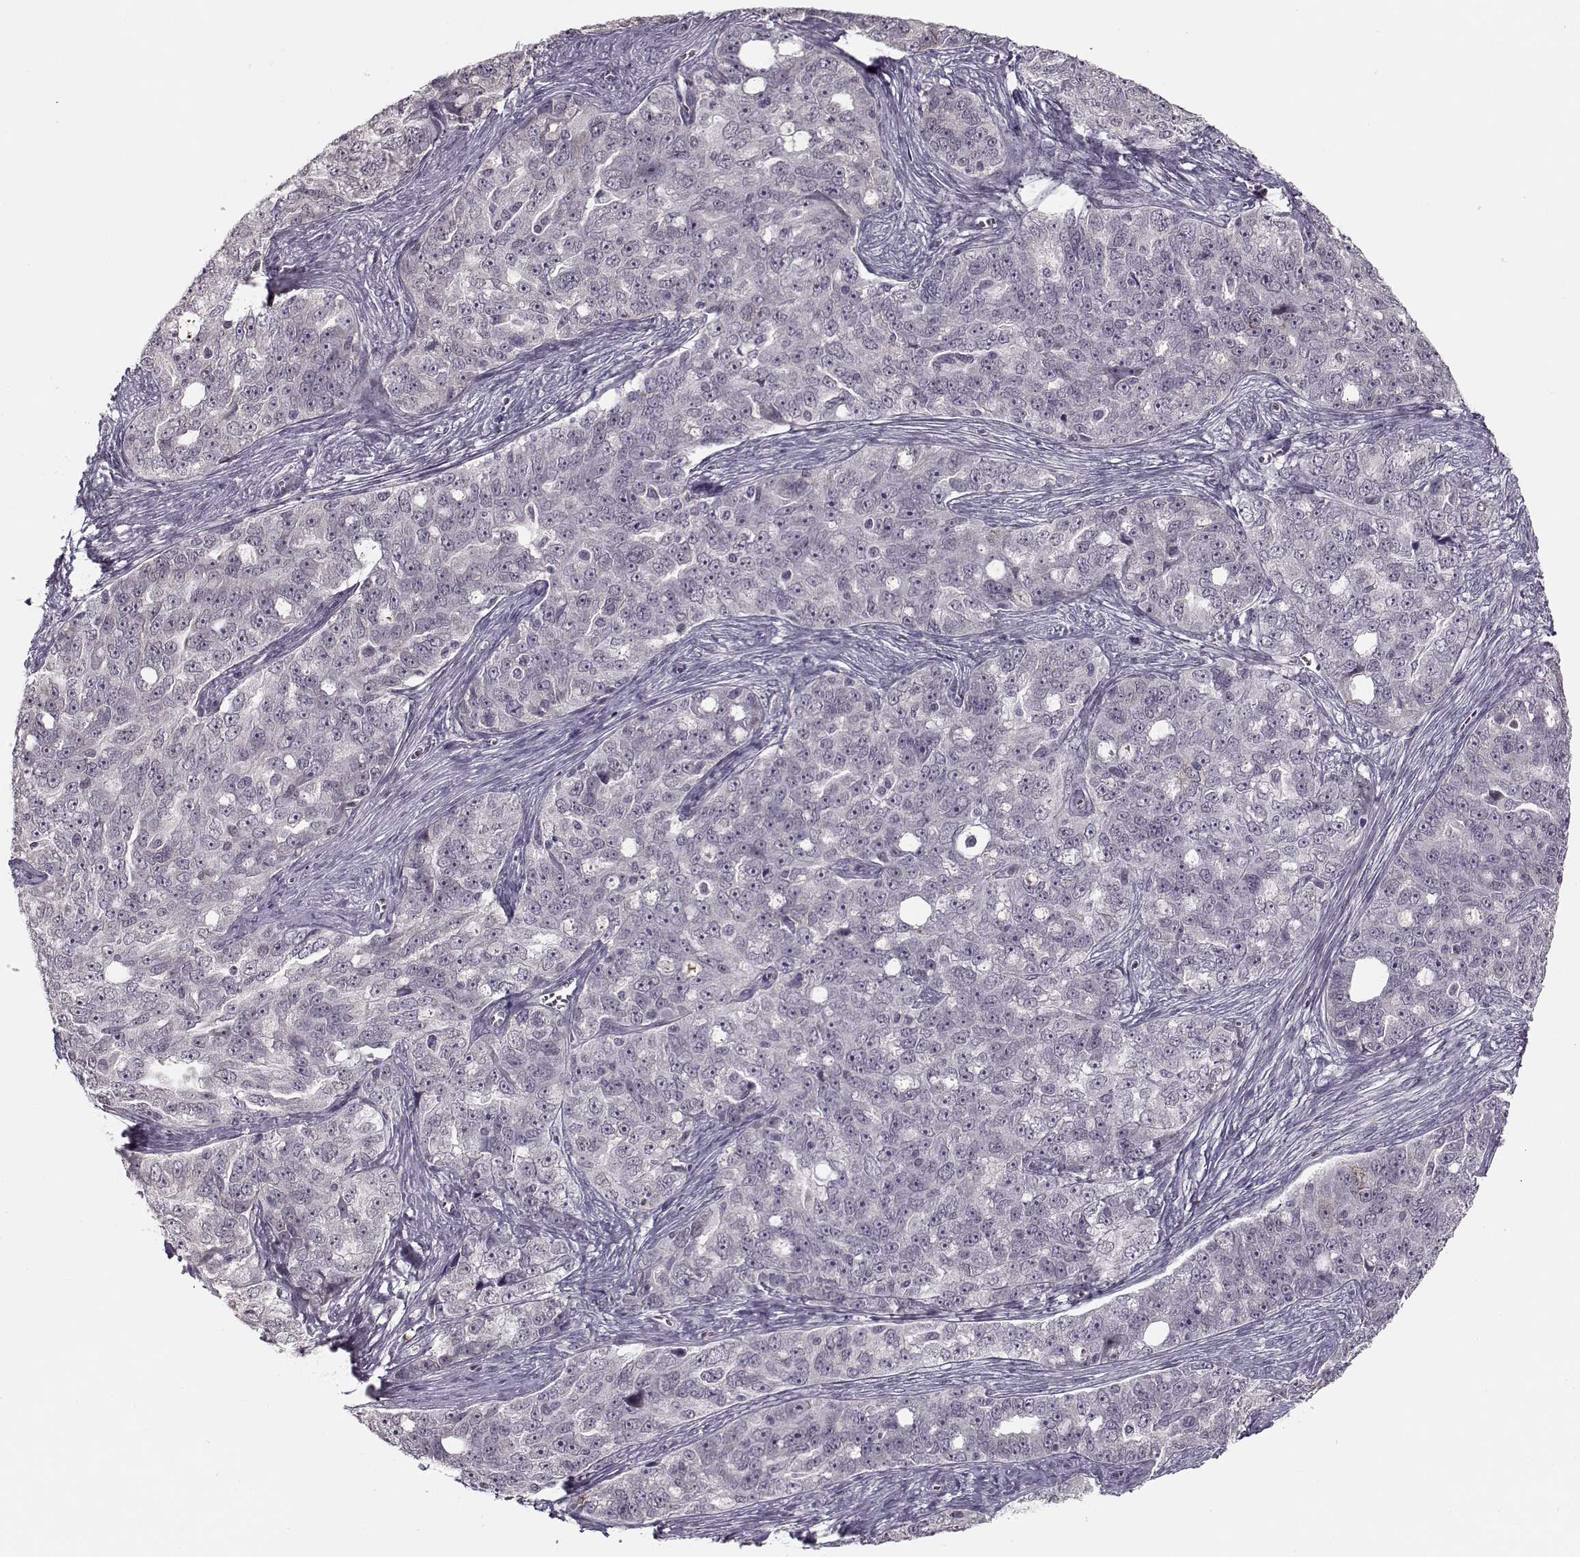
{"staining": {"intensity": "negative", "quantity": "none", "location": "none"}, "tissue": "ovarian cancer", "cell_type": "Tumor cells", "image_type": "cancer", "snomed": [{"axis": "morphology", "description": "Cystadenocarcinoma, serous, NOS"}, {"axis": "topography", "description": "Ovary"}], "caption": "Ovarian cancer was stained to show a protein in brown. There is no significant staining in tumor cells.", "gene": "DNAI3", "patient": {"sex": "female", "age": 51}}